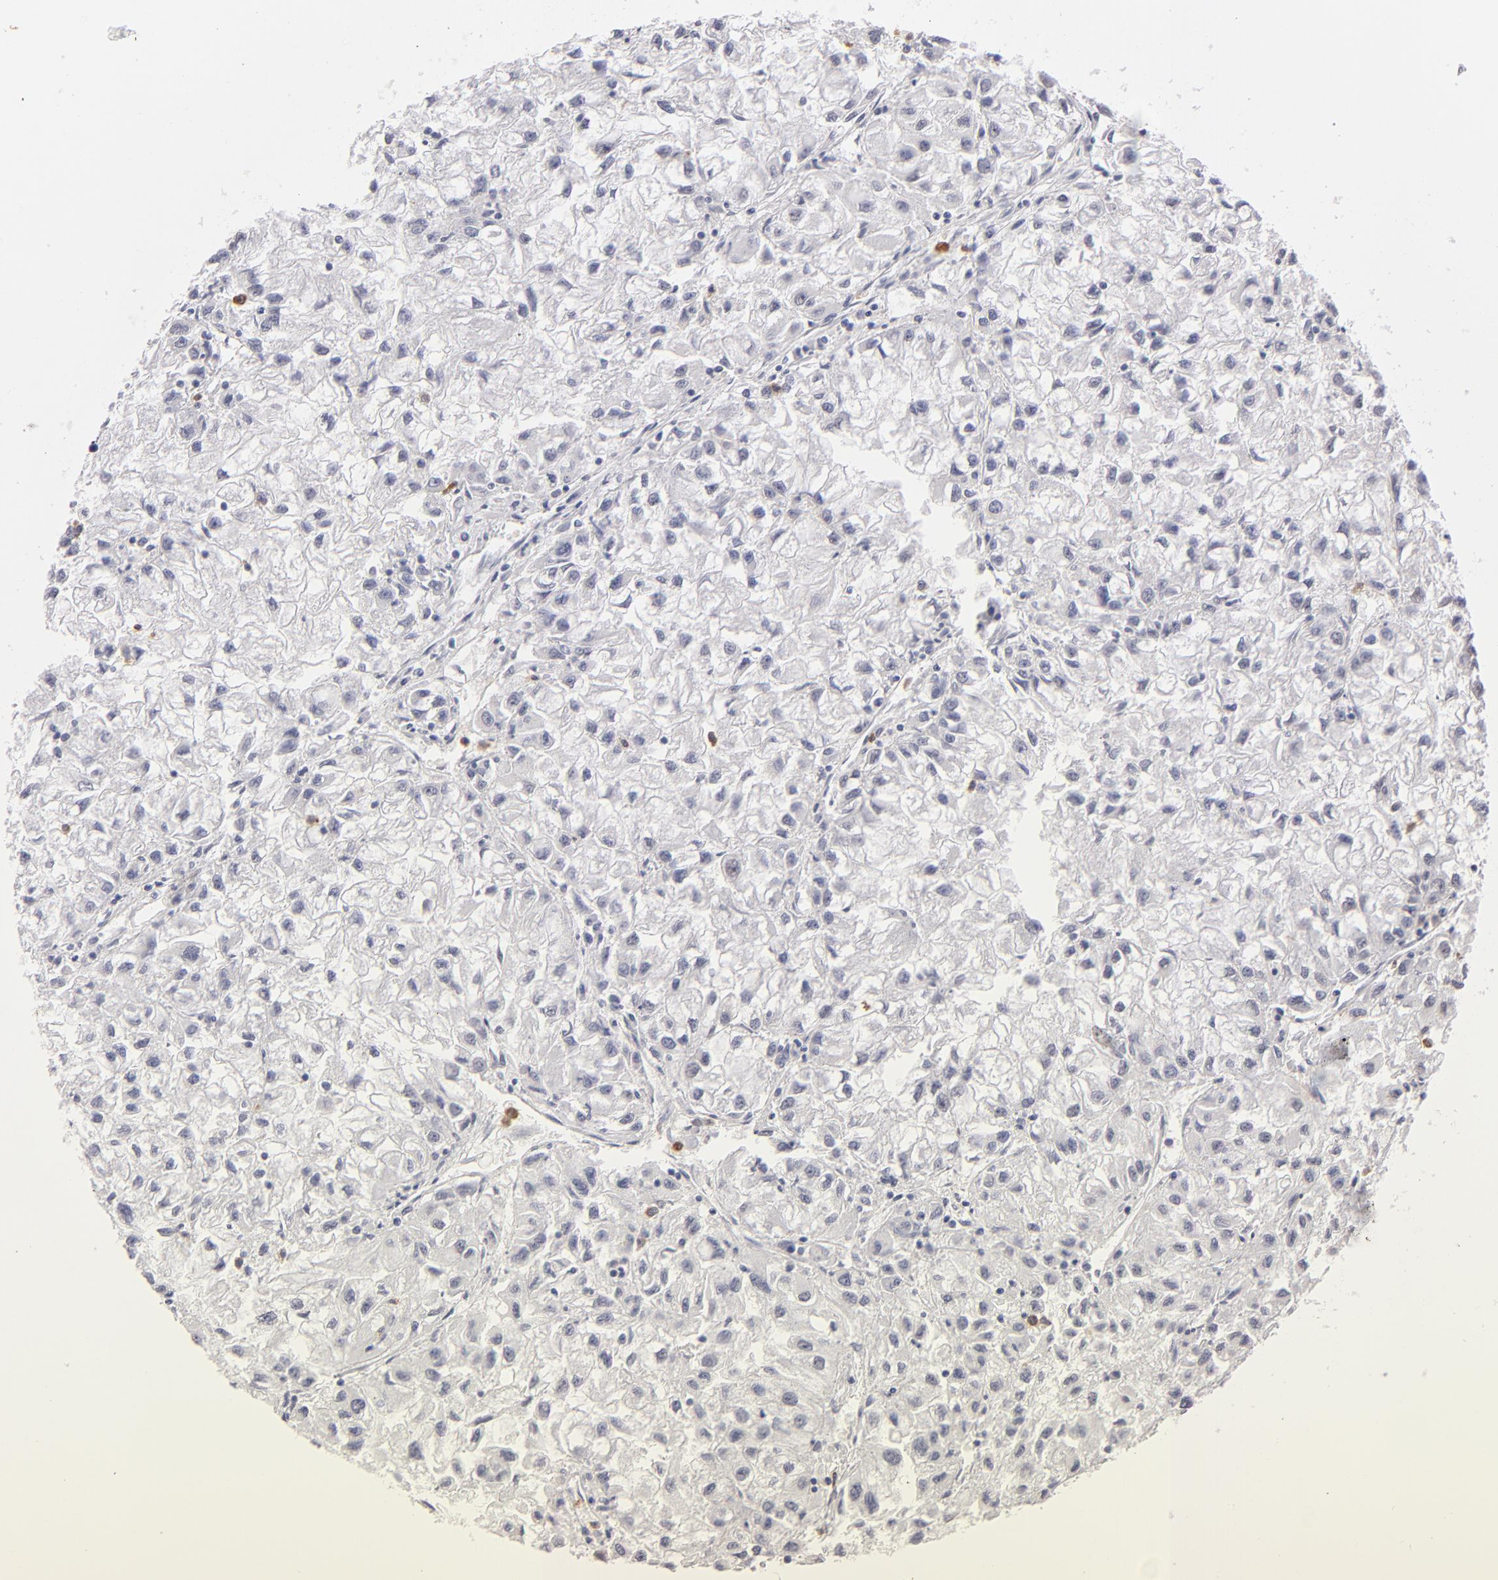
{"staining": {"intensity": "weak", "quantity": "<25%", "location": "nuclear"}, "tissue": "renal cancer", "cell_type": "Tumor cells", "image_type": "cancer", "snomed": [{"axis": "morphology", "description": "Adenocarcinoma, NOS"}, {"axis": "topography", "description": "Kidney"}], "caption": "High magnification brightfield microscopy of renal cancer stained with DAB (3,3'-diaminobenzidine) (brown) and counterstained with hematoxylin (blue): tumor cells show no significant positivity.", "gene": "MGAM", "patient": {"sex": "male", "age": 59}}